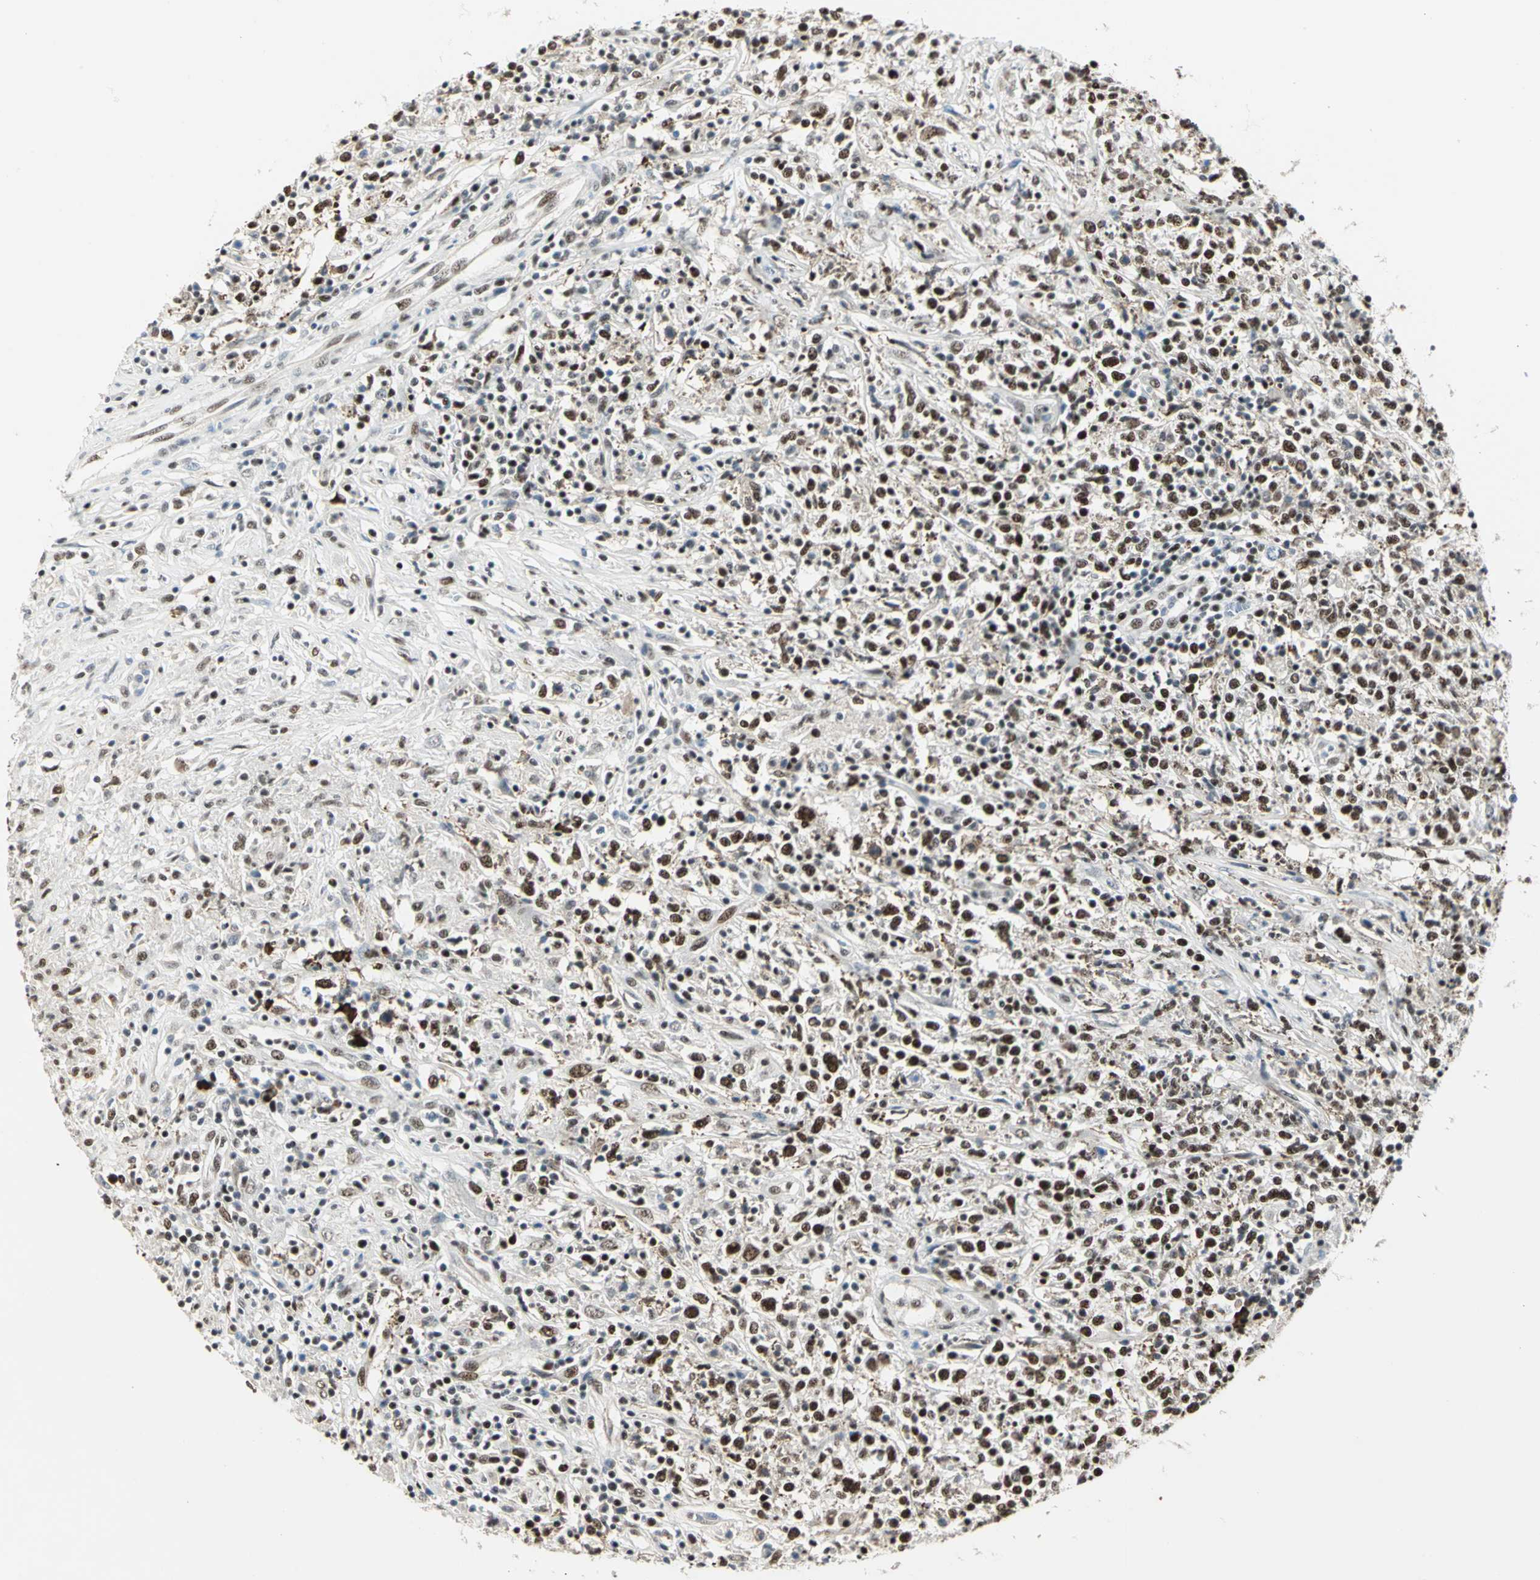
{"staining": {"intensity": "strong", "quantity": ">75%", "location": "nuclear"}, "tissue": "lymphoma", "cell_type": "Tumor cells", "image_type": "cancer", "snomed": [{"axis": "morphology", "description": "Malignant lymphoma, non-Hodgkin's type, High grade"}, {"axis": "topography", "description": "Lymph node"}], "caption": "High-magnification brightfield microscopy of lymphoma stained with DAB (brown) and counterstained with hematoxylin (blue). tumor cells exhibit strong nuclear staining is present in approximately>75% of cells.", "gene": "CCNT1", "patient": {"sex": "female", "age": 84}}